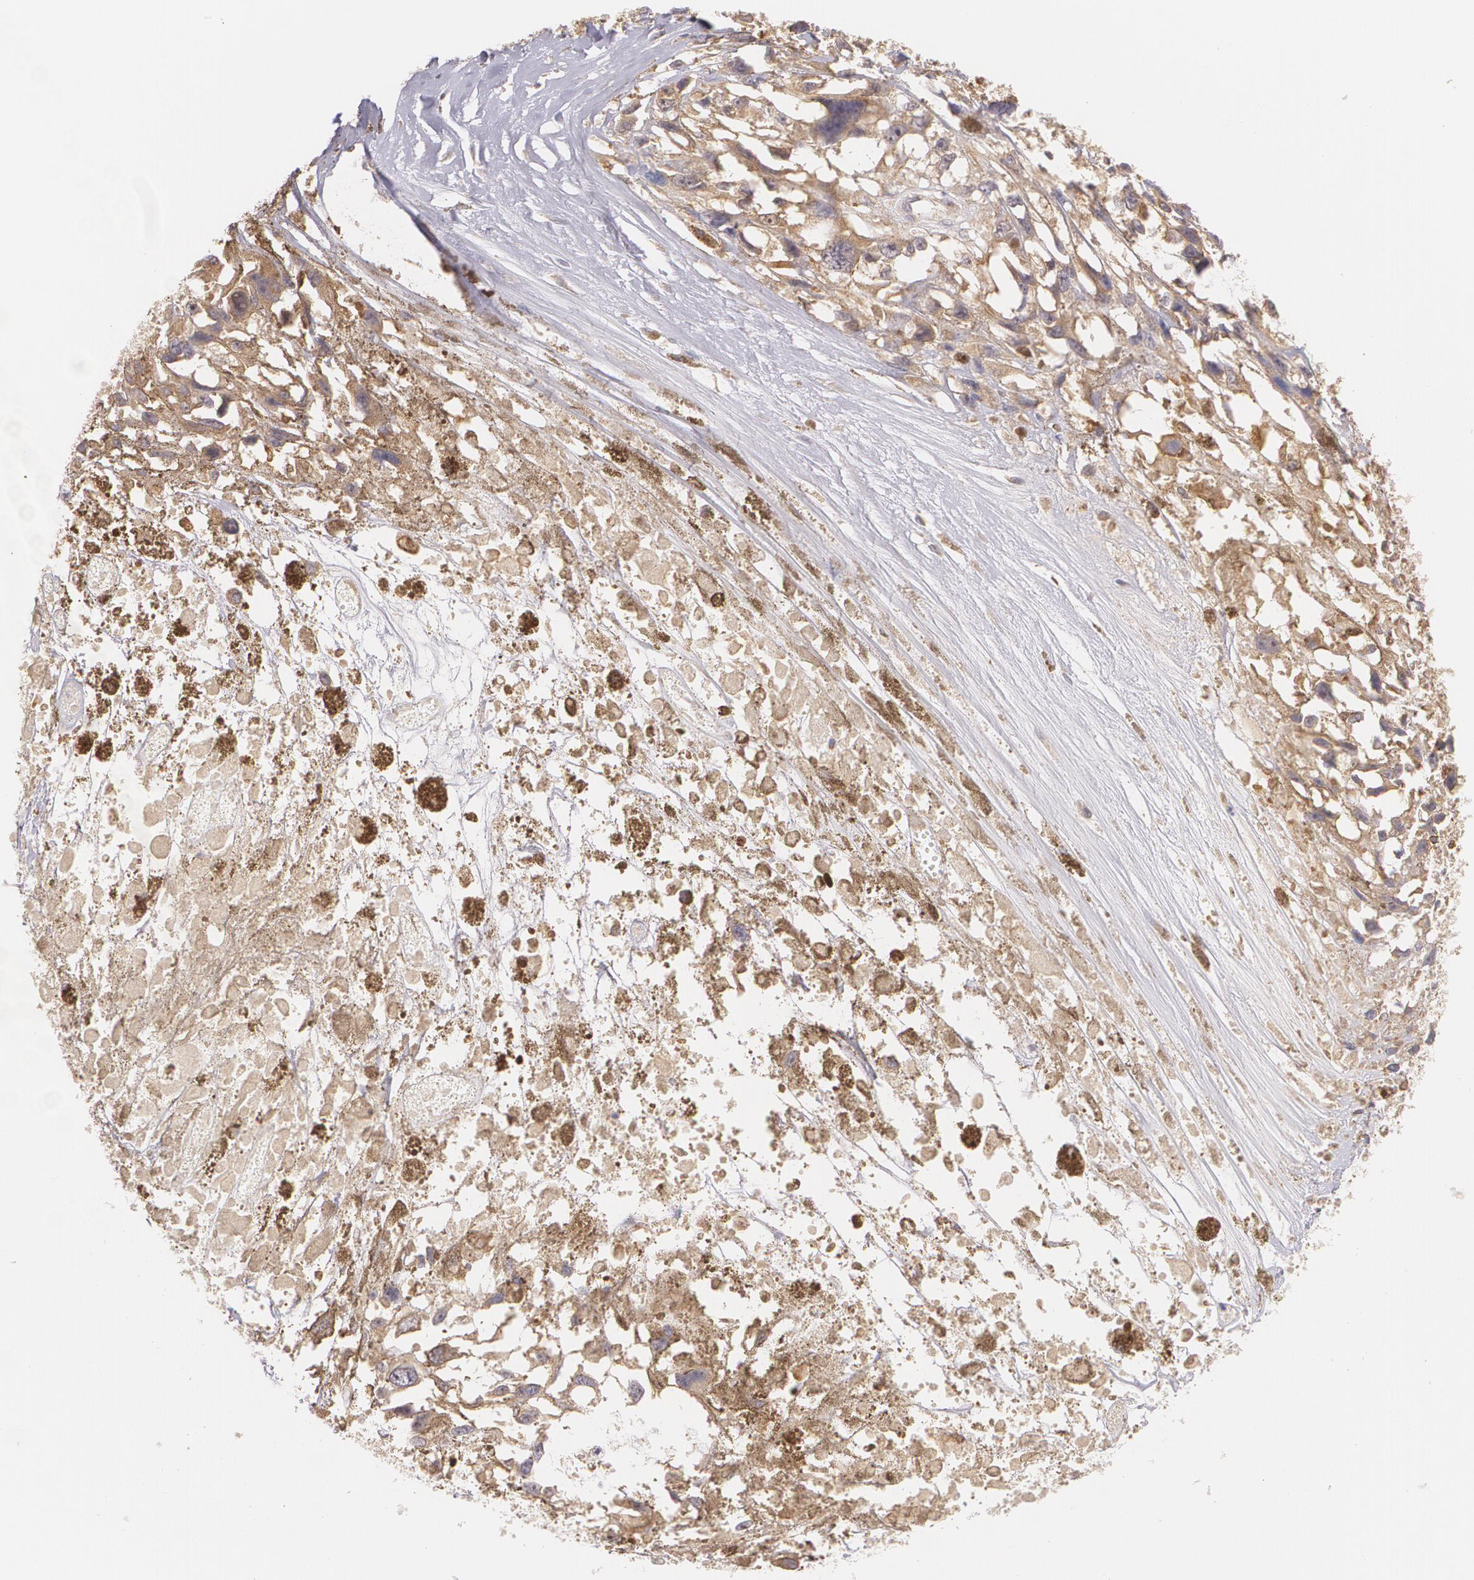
{"staining": {"intensity": "weak", "quantity": ">75%", "location": "cytoplasmic/membranous"}, "tissue": "melanoma", "cell_type": "Tumor cells", "image_type": "cancer", "snomed": [{"axis": "morphology", "description": "Malignant melanoma, Metastatic site"}, {"axis": "topography", "description": "Lymph node"}], "caption": "Immunohistochemical staining of human malignant melanoma (metastatic site) shows low levels of weak cytoplasmic/membranous protein staining in about >75% of tumor cells. (DAB (3,3'-diaminobenzidine) IHC with brightfield microscopy, high magnification).", "gene": "CCL17", "patient": {"sex": "male", "age": 59}}